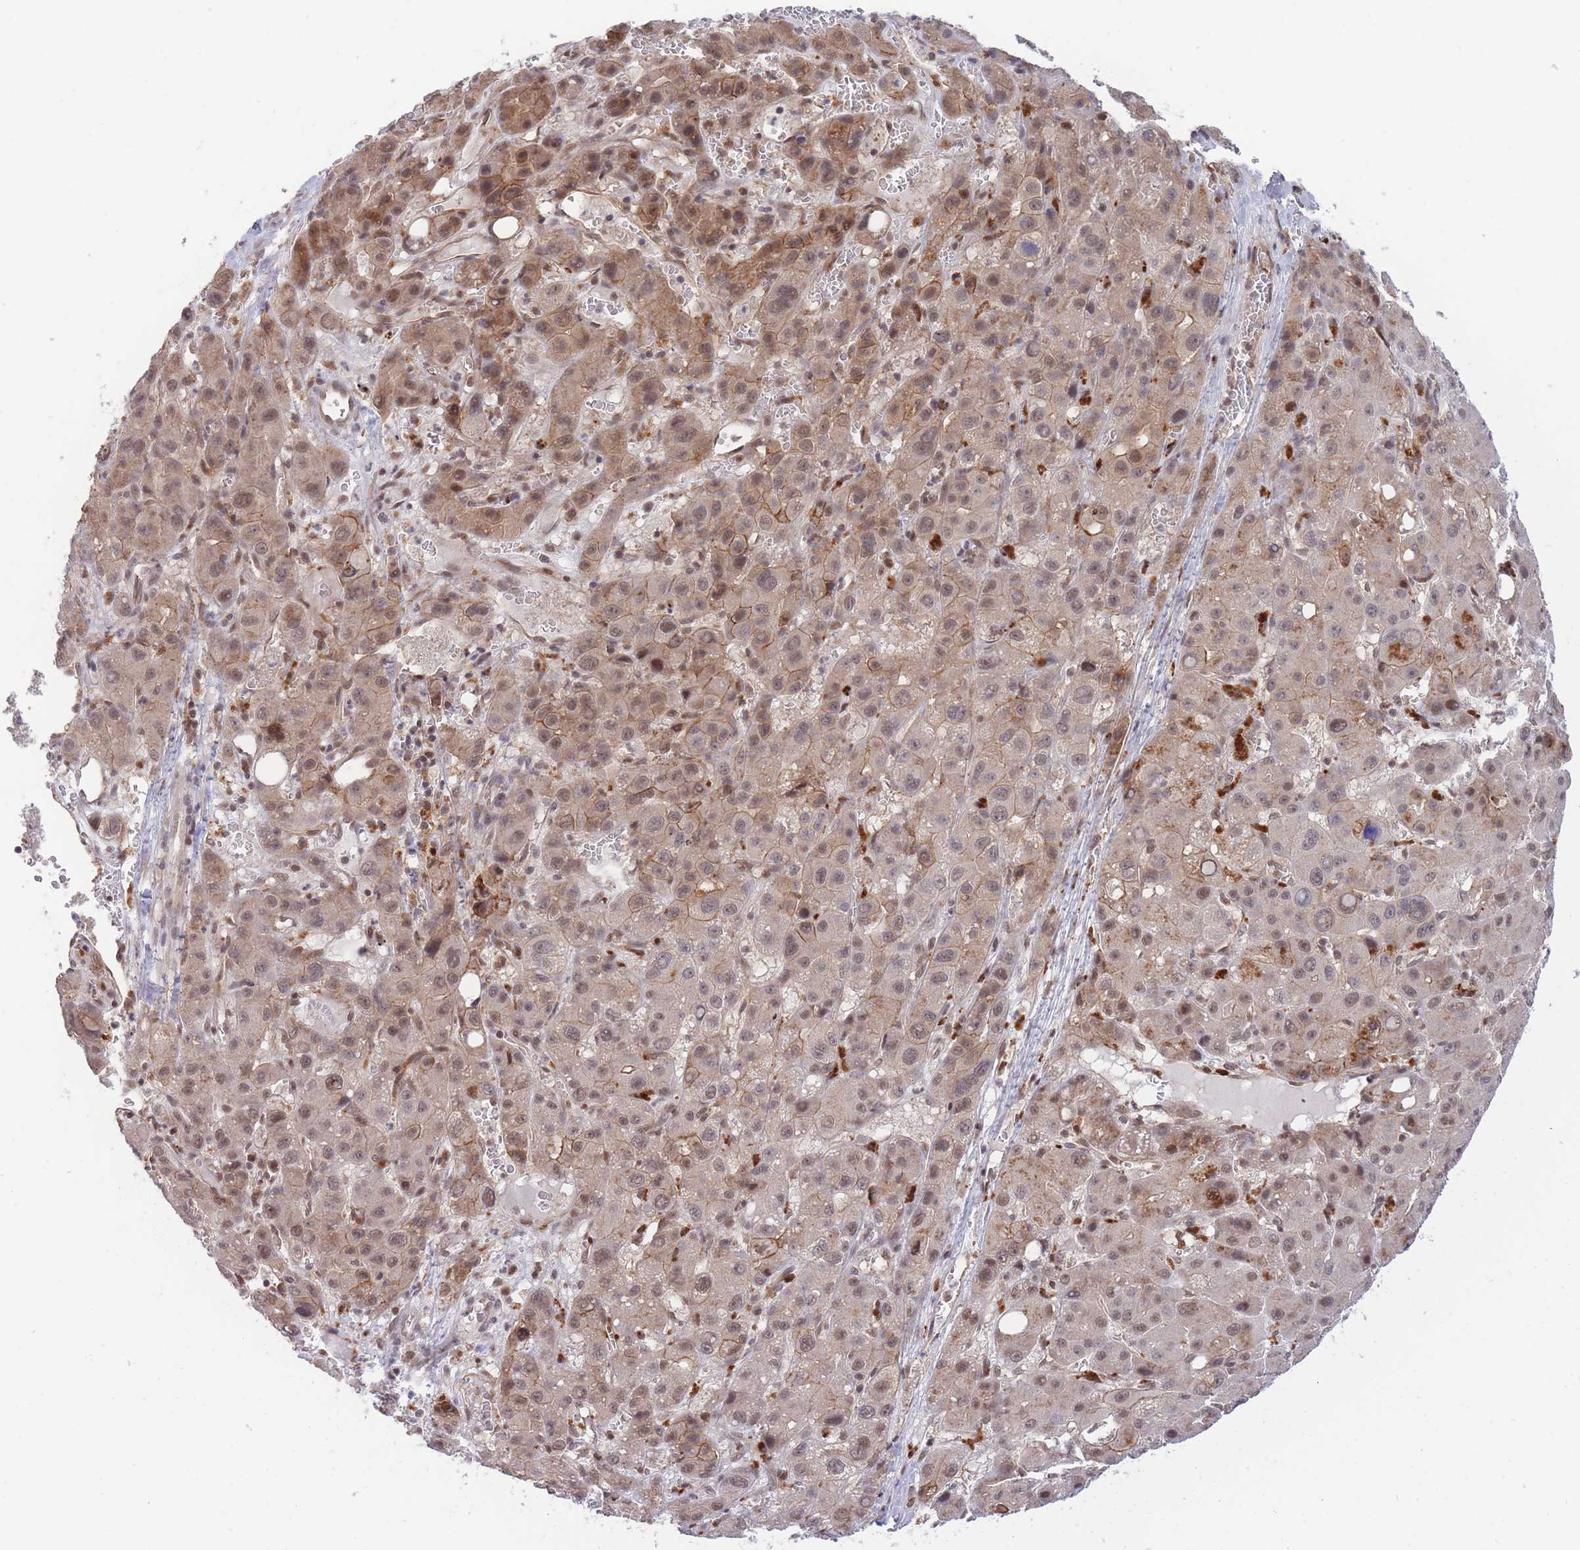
{"staining": {"intensity": "moderate", "quantity": ">75%", "location": "cytoplasmic/membranous,nuclear"}, "tissue": "liver cancer", "cell_type": "Tumor cells", "image_type": "cancer", "snomed": [{"axis": "morphology", "description": "Carcinoma, Hepatocellular, NOS"}, {"axis": "topography", "description": "Liver"}], "caption": "Protein staining of liver hepatocellular carcinoma tissue demonstrates moderate cytoplasmic/membranous and nuclear staining in approximately >75% of tumor cells. The protein of interest is stained brown, and the nuclei are stained in blue (DAB (3,3'-diaminobenzidine) IHC with brightfield microscopy, high magnification).", "gene": "BOD1L1", "patient": {"sex": "male", "age": 55}}